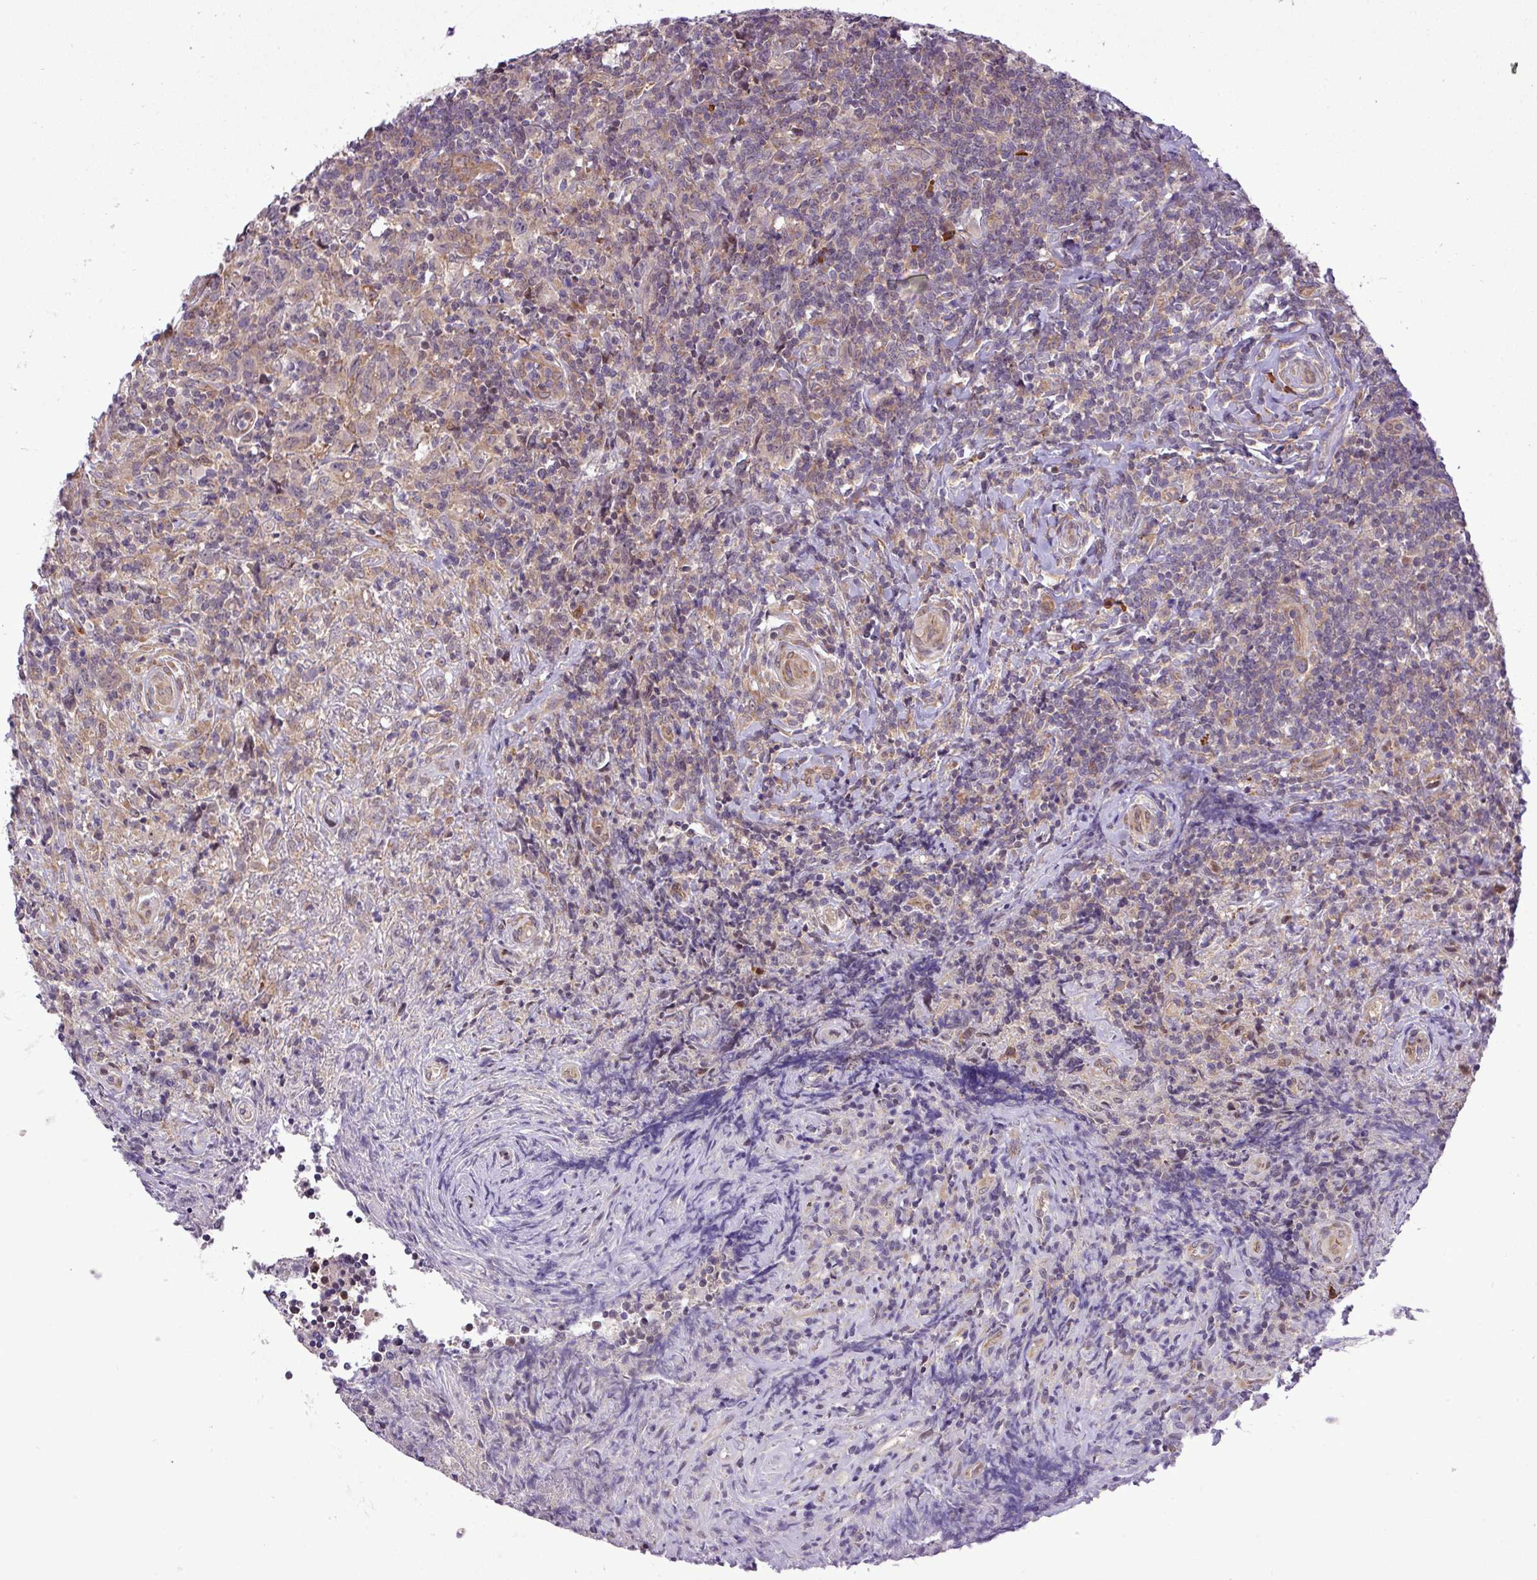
{"staining": {"intensity": "negative", "quantity": "none", "location": "none"}, "tissue": "lymphoma", "cell_type": "Tumor cells", "image_type": "cancer", "snomed": [{"axis": "morphology", "description": "Hodgkin's disease, NOS"}, {"axis": "topography", "description": "Lymph node"}], "caption": "There is no significant positivity in tumor cells of Hodgkin's disease. (DAB IHC visualized using brightfield microscopy, high magnification).", "gene": "FAM222B", "patient": {"sex": "female", "age": 18}}